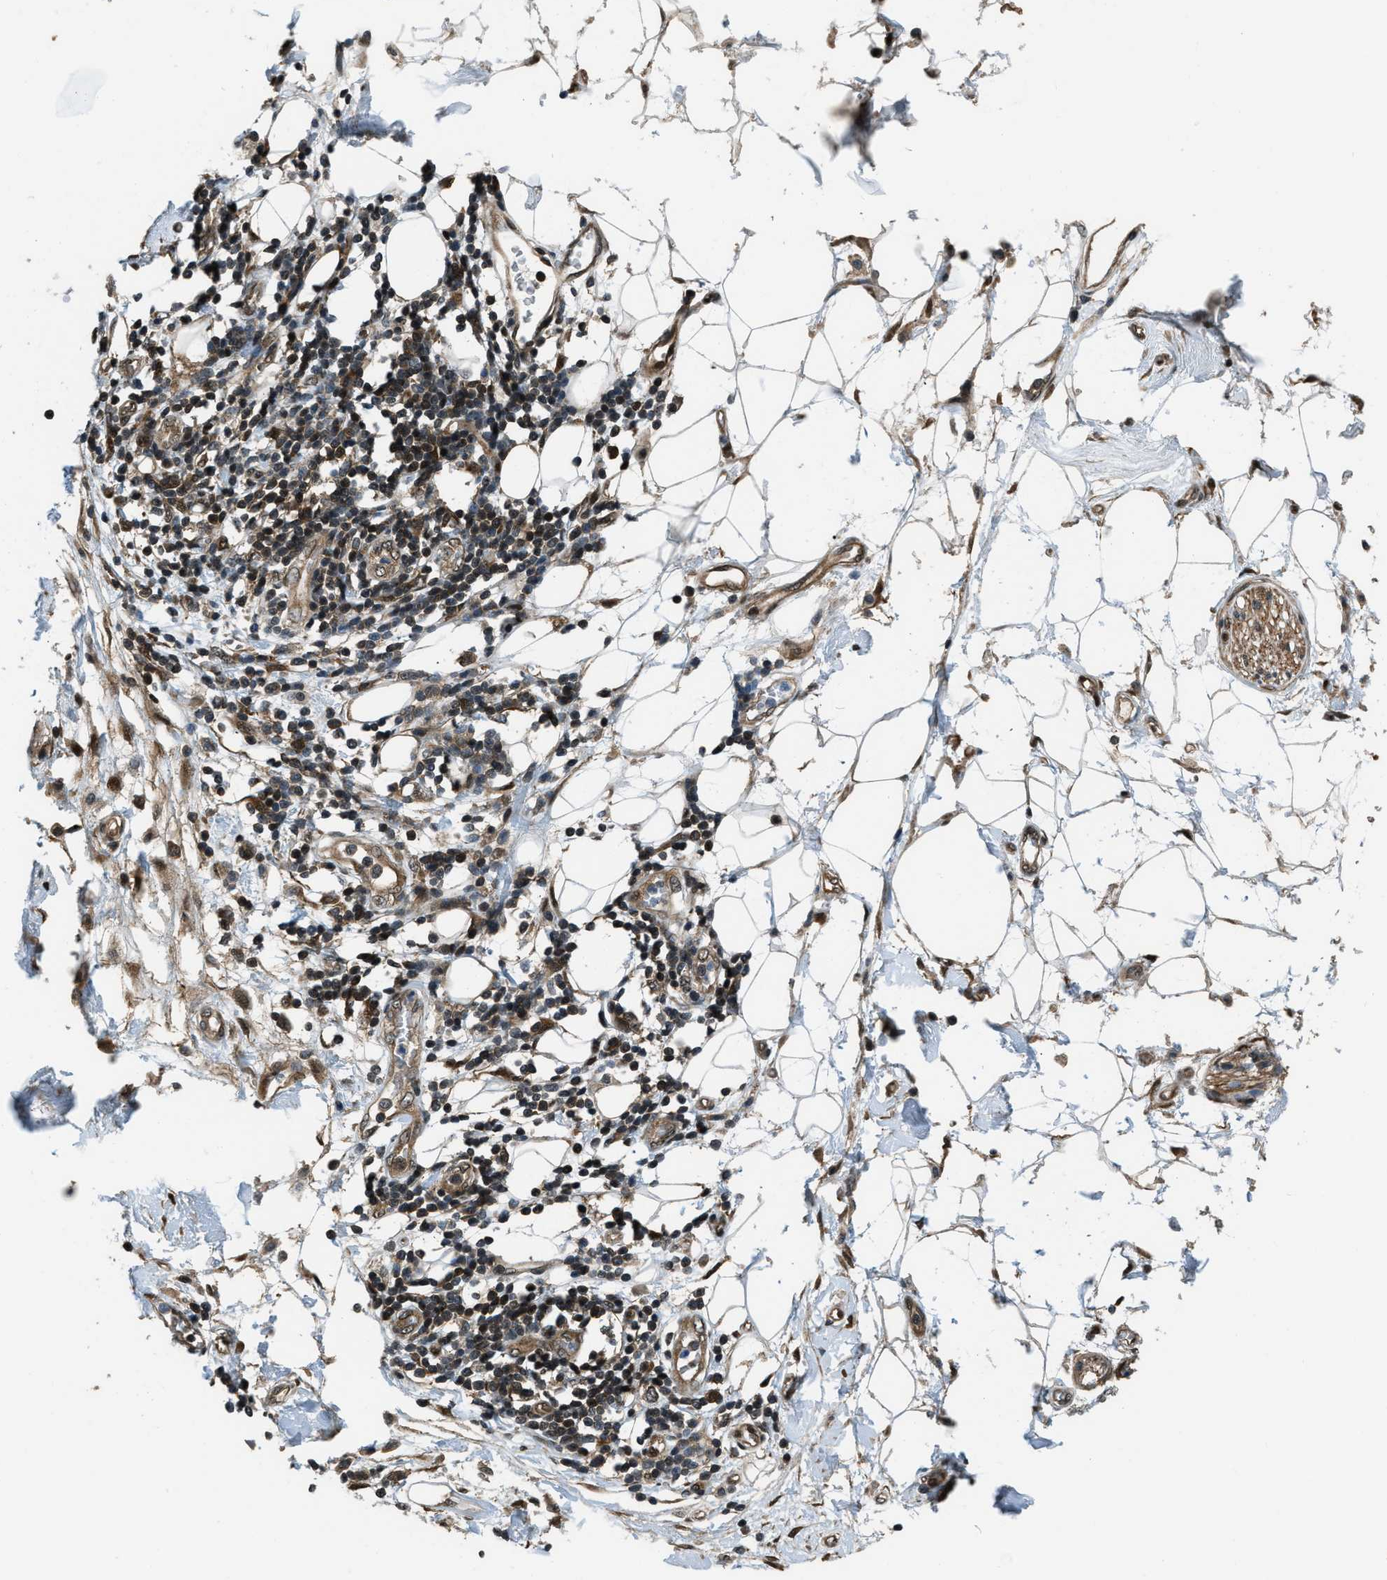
{"staining": {"intensity": "moderate", "quantity": "25%-75%", "location": "cytoplasmic/membranous"}, "tissue": "adipose tissue", "cell_type": "Adipocytes", "image_type": "normal", "snomed": [{"axis": "morphology", "description": "Normal tissue, NOS"}, {"axis": "morphology", "description": "Adenocarcinoma, NOS"}, {"axis": "topography", "description": "Duodenum"}, {"axis": "topography", "description": "Peripheral nerve tissue"}], "caption": "Immunohistochemical staining of benign human adipose tissue demonstrates 25%-75% levels of moderate cytoplasmic/membranous protein positivity in about 25%-75% of adipocytes.", "gene": "NUDCD3", "patient": {"sex": "female", "age": 60}}